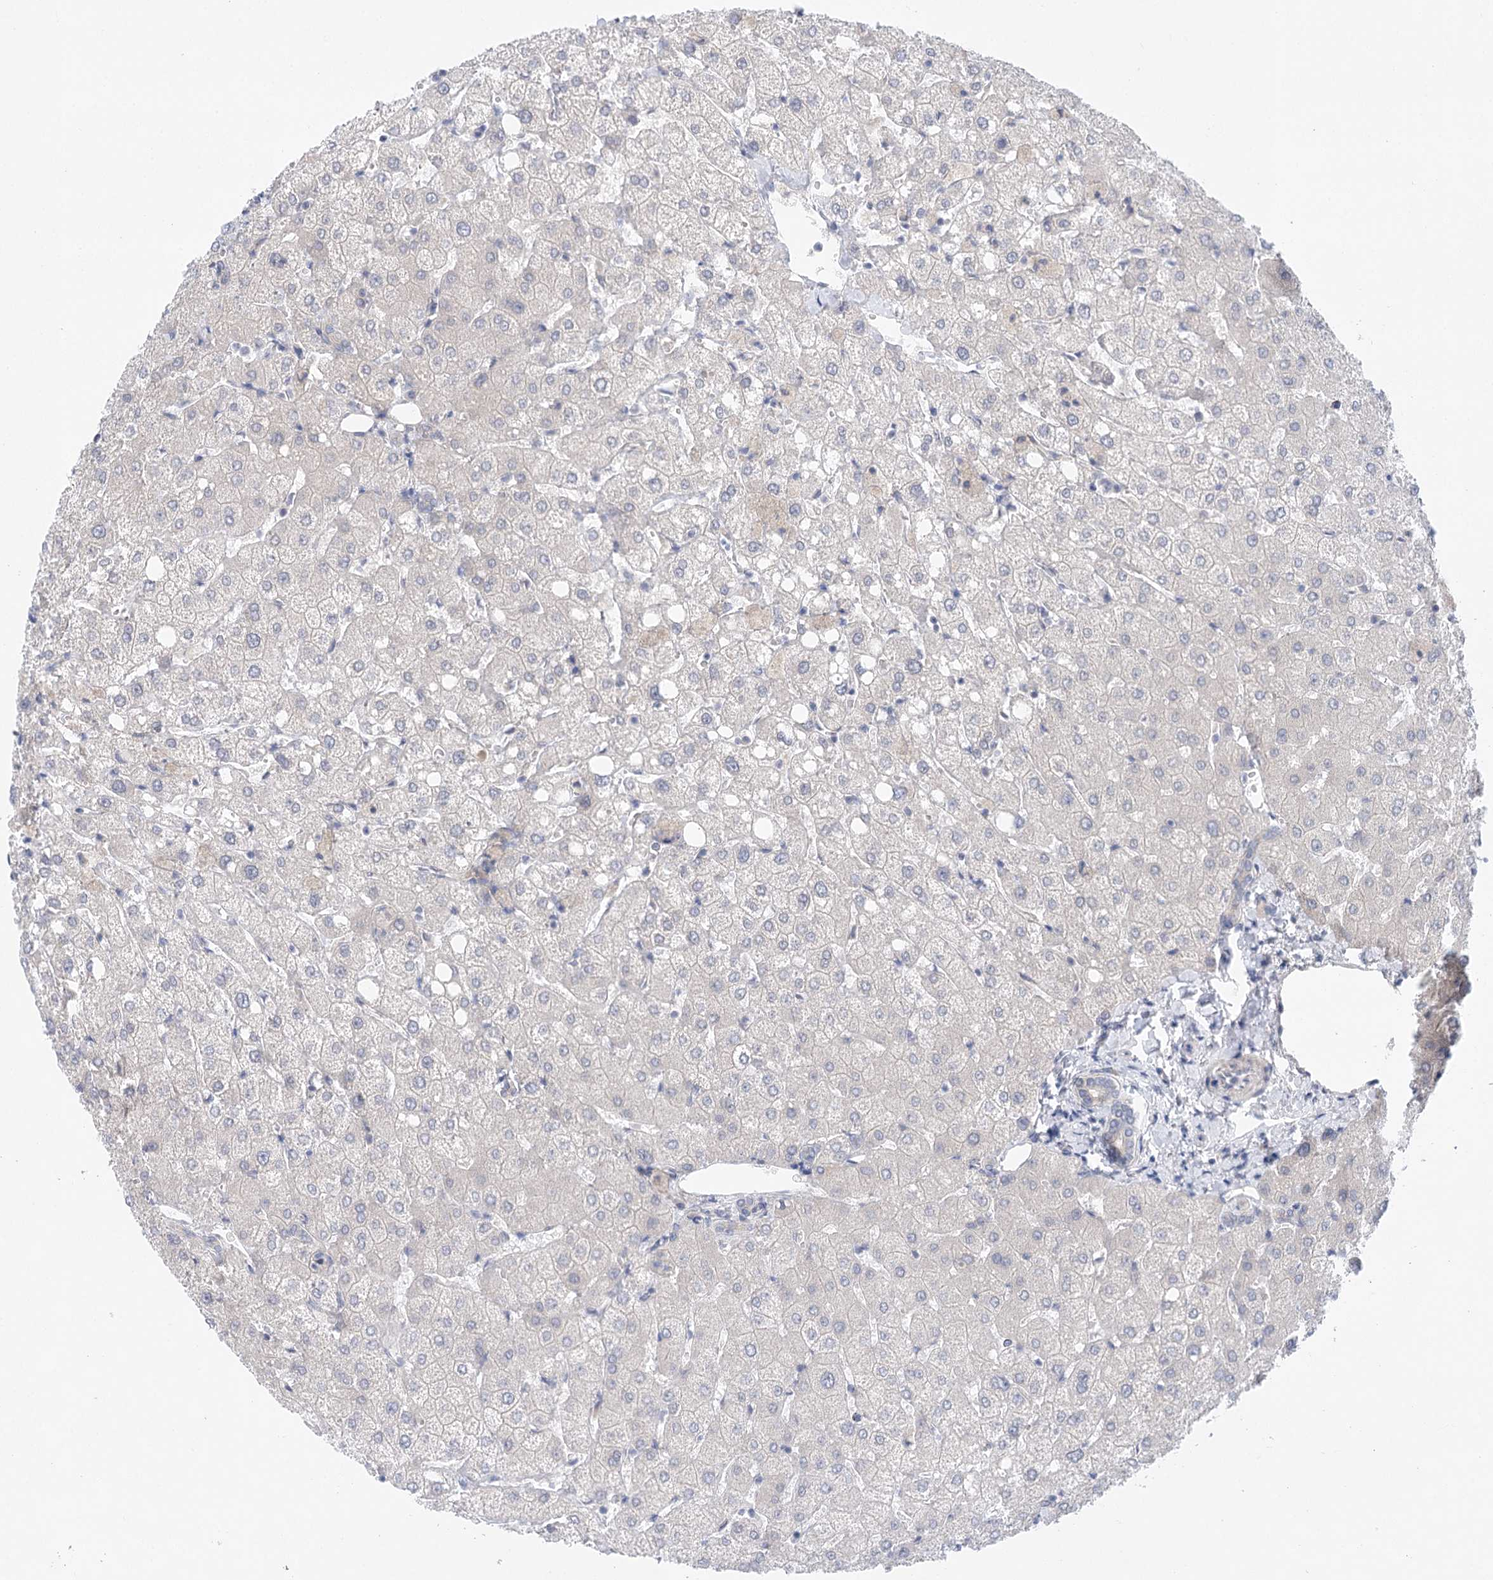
{"staining": {"intensity": "negative", "quantity": "none", "location": "none"}, "tissue": "liver", "cell_type": "Cholangiocytes", "image_type": "normal", "snomed": [{"axis": "morphology", "description": "Normal tissue, NOS"}, {"axis": "topography", "description": "Liver"}], "caption": "Immunohistochemistry (IHC) of normal liver shows no positivity in cholangiocytes. The staining is performed using DAB (3,3'-diaminobenzidine) brown chromogen with nuclei counter-stained in using hematoxylin.", "gene": "LALBA", "patient": {"sex": "female", "age": 54}}